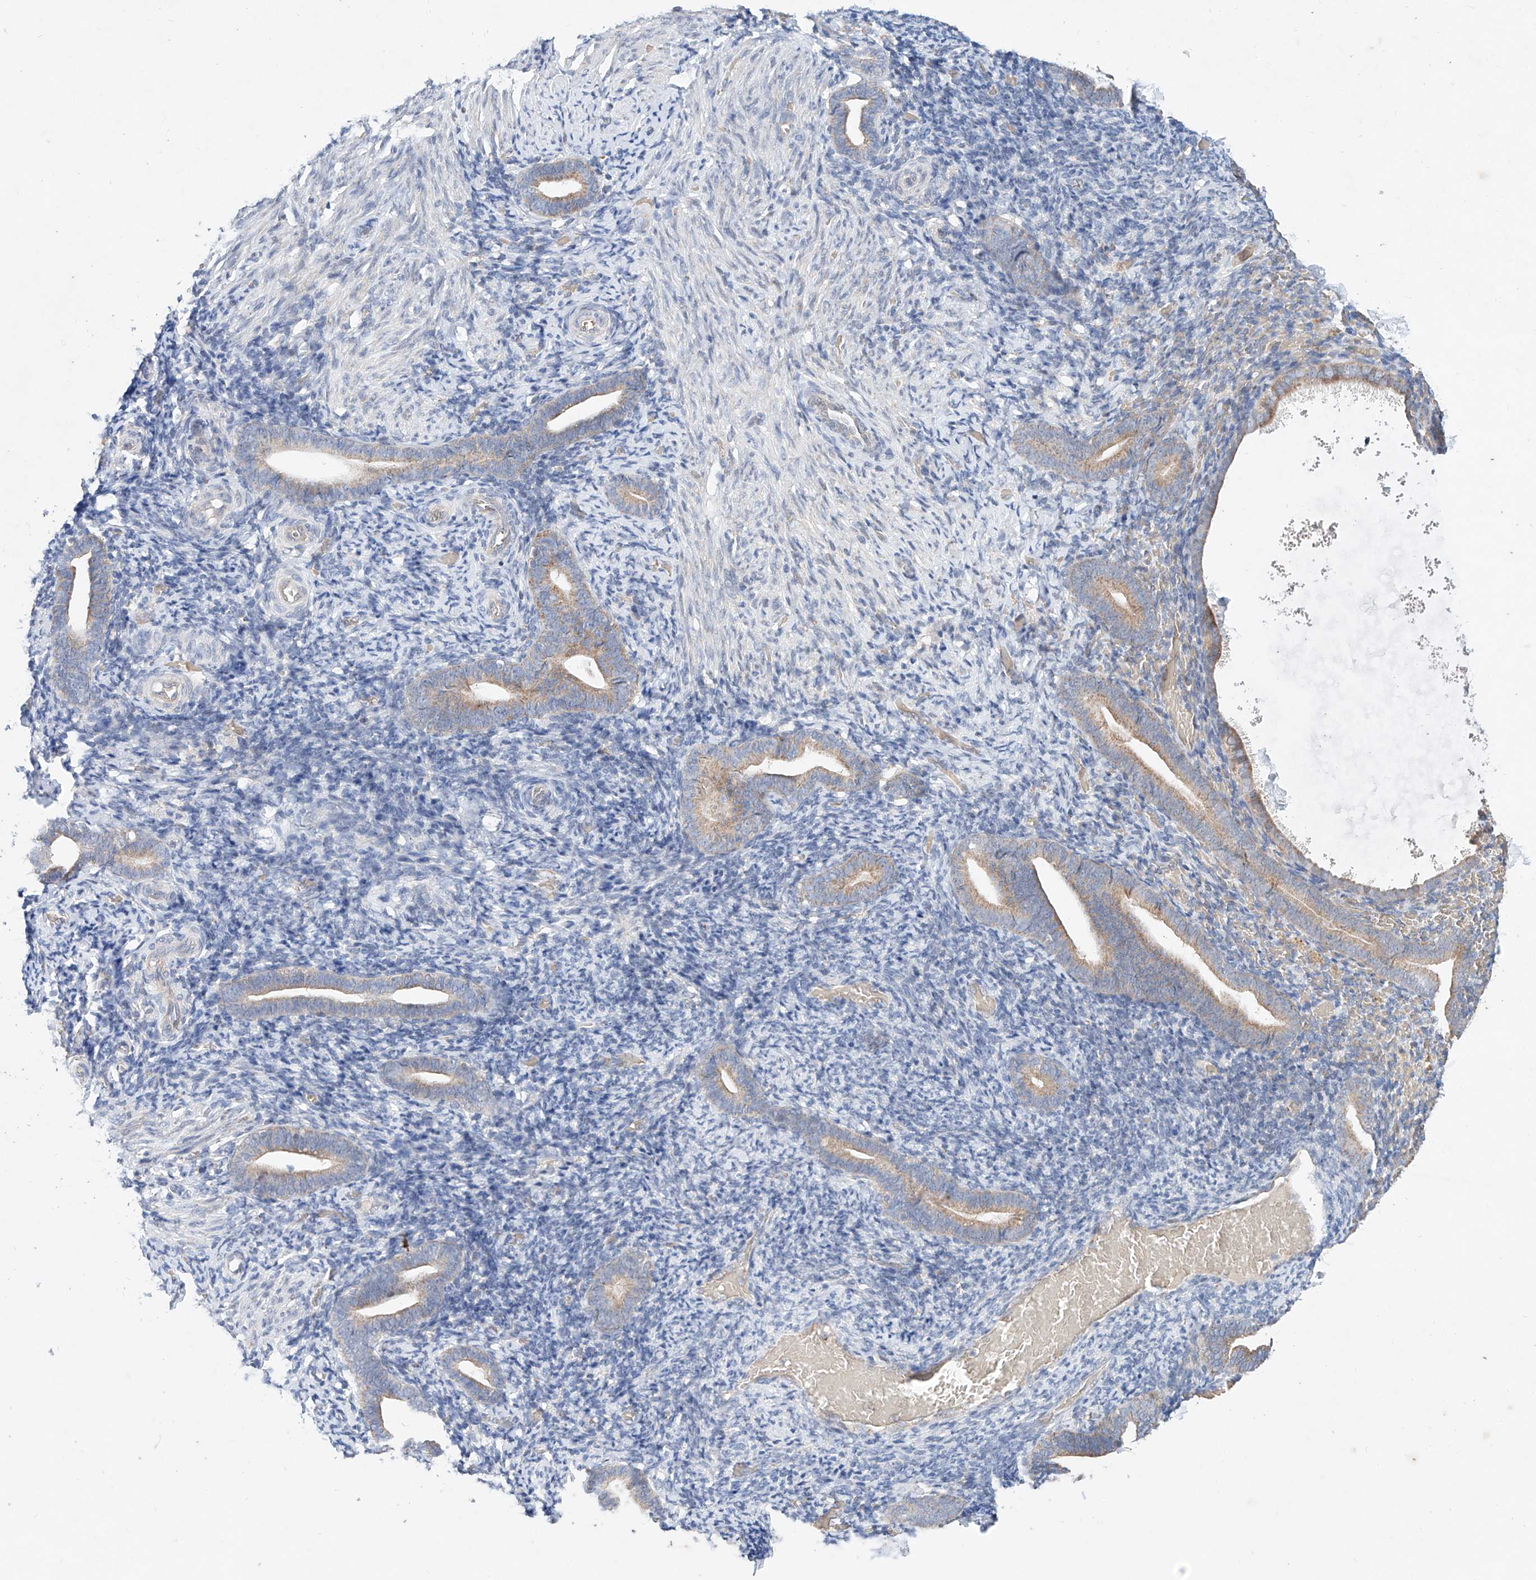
{"staining": {"intensity": "negative", "quantity": "none", "location": "none"}, "tissue": "endometrium", "cell_type": "Cells in endometrial stroma", "image_type": "normal", "snomed": [{"axis": "morphology", "description": "Normal tissue, NOS"}, {"axis": "topography", "description": "Endometrium"}], "caption": "Micrograph shows no protein positivity in cells in endometrial stroma of benign endometrium. (DAB (3,3'-diaminobenzidine) immunohistochemistry, high magnification).", "gene": "FASTK", "patient": {"sex": "female", "age": 51}}